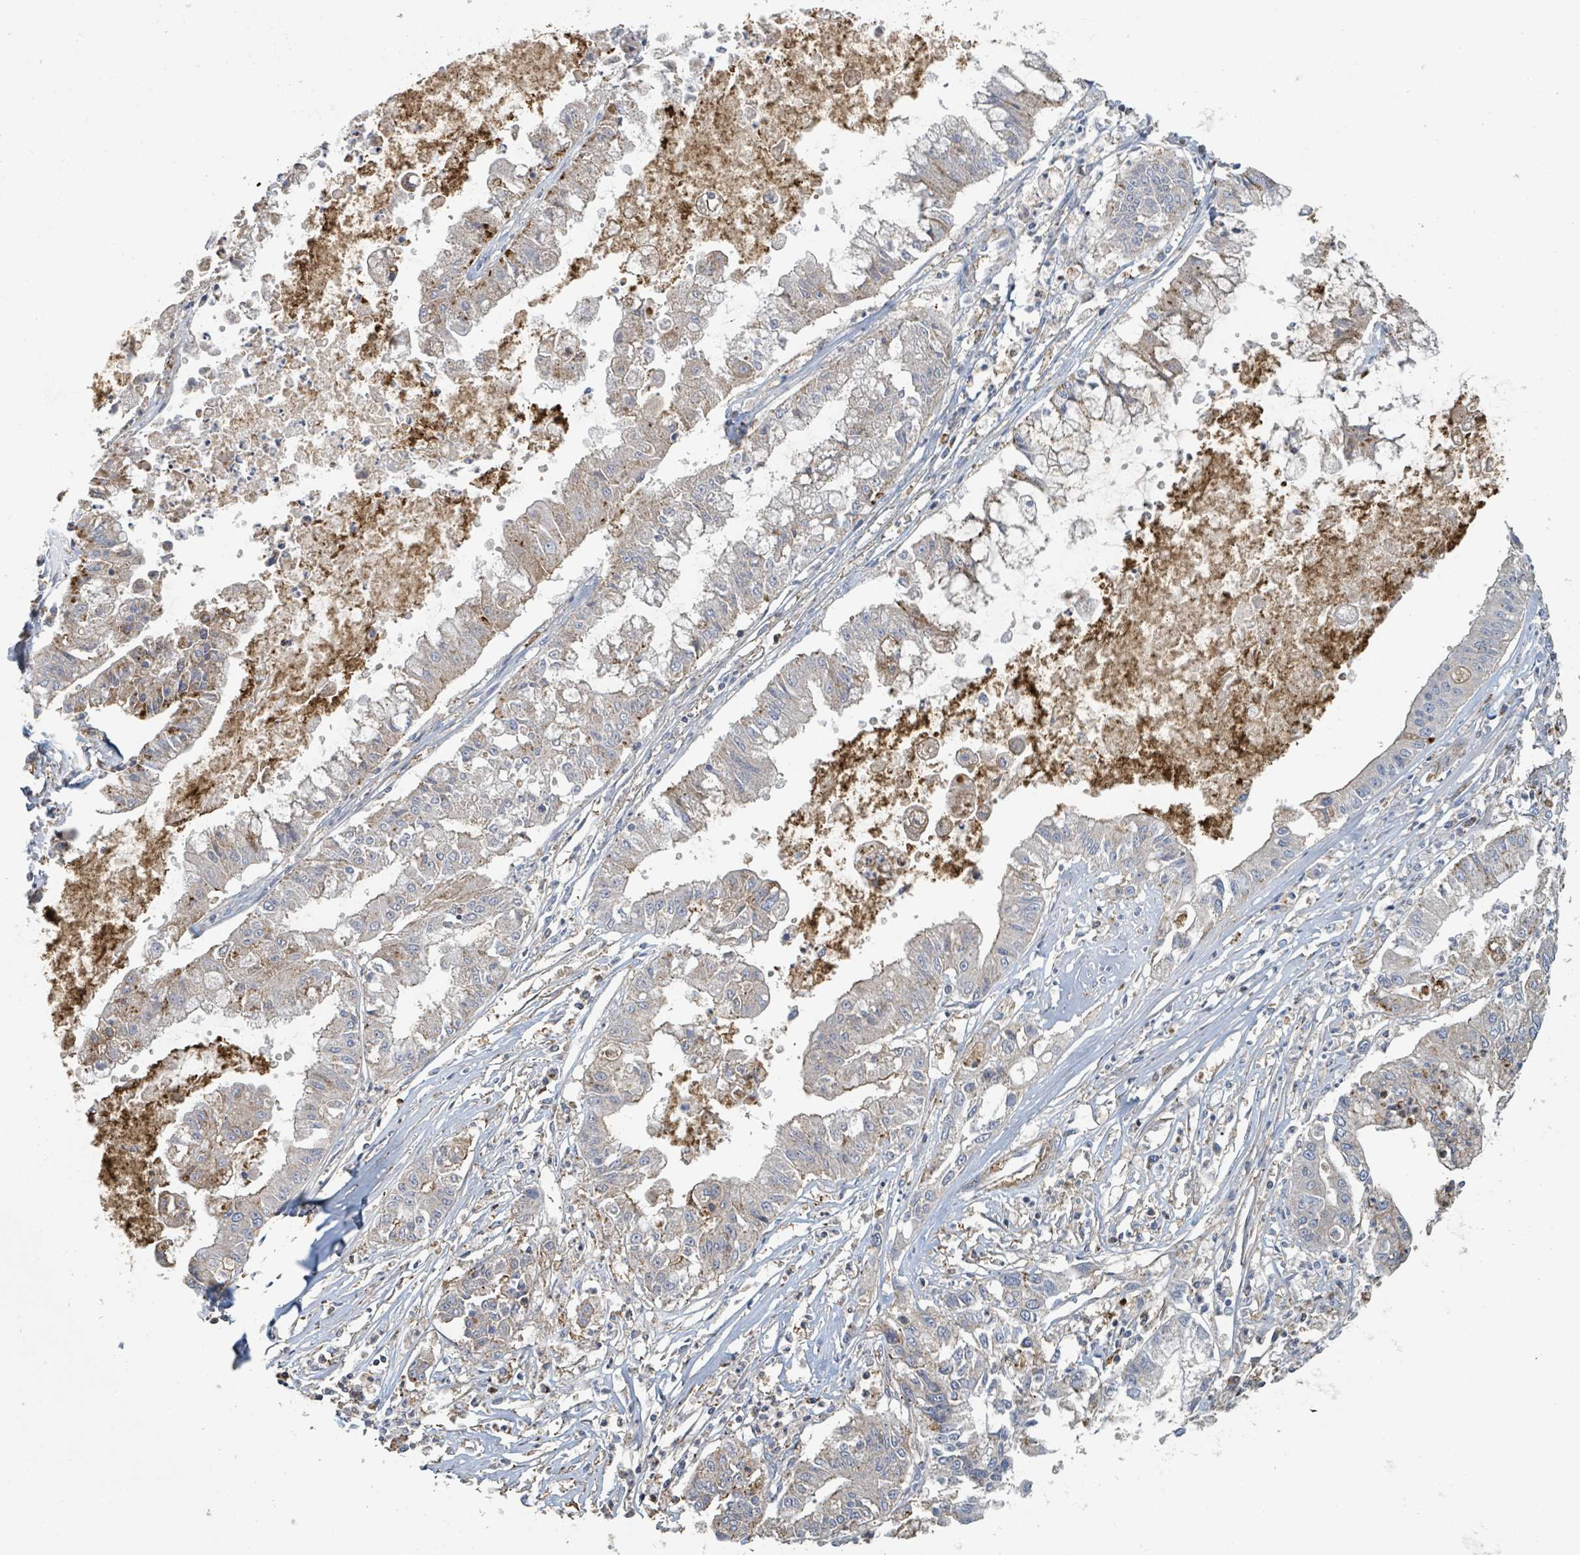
{"staining": {"intensity": "weak", "quantity": "<25%", "location": "cytoplasmic/membranous"}, "tissue": "ovarian cancer", "cell_type": "Tumor cells", "image_type": "cancer", "snomed": [{"axis": "morphology", "description": "Cystadenocarcinoma, mucinous, NOS"}, {"axis": "topography", "description": "Ovary"}], "caption": "The micrograph exhibits no significant expression in tumor cells of ovarian mucinous cystadenocarcinoma.", "gene": "LRRC42", "patient": {"sex": "female", "age": 70}}